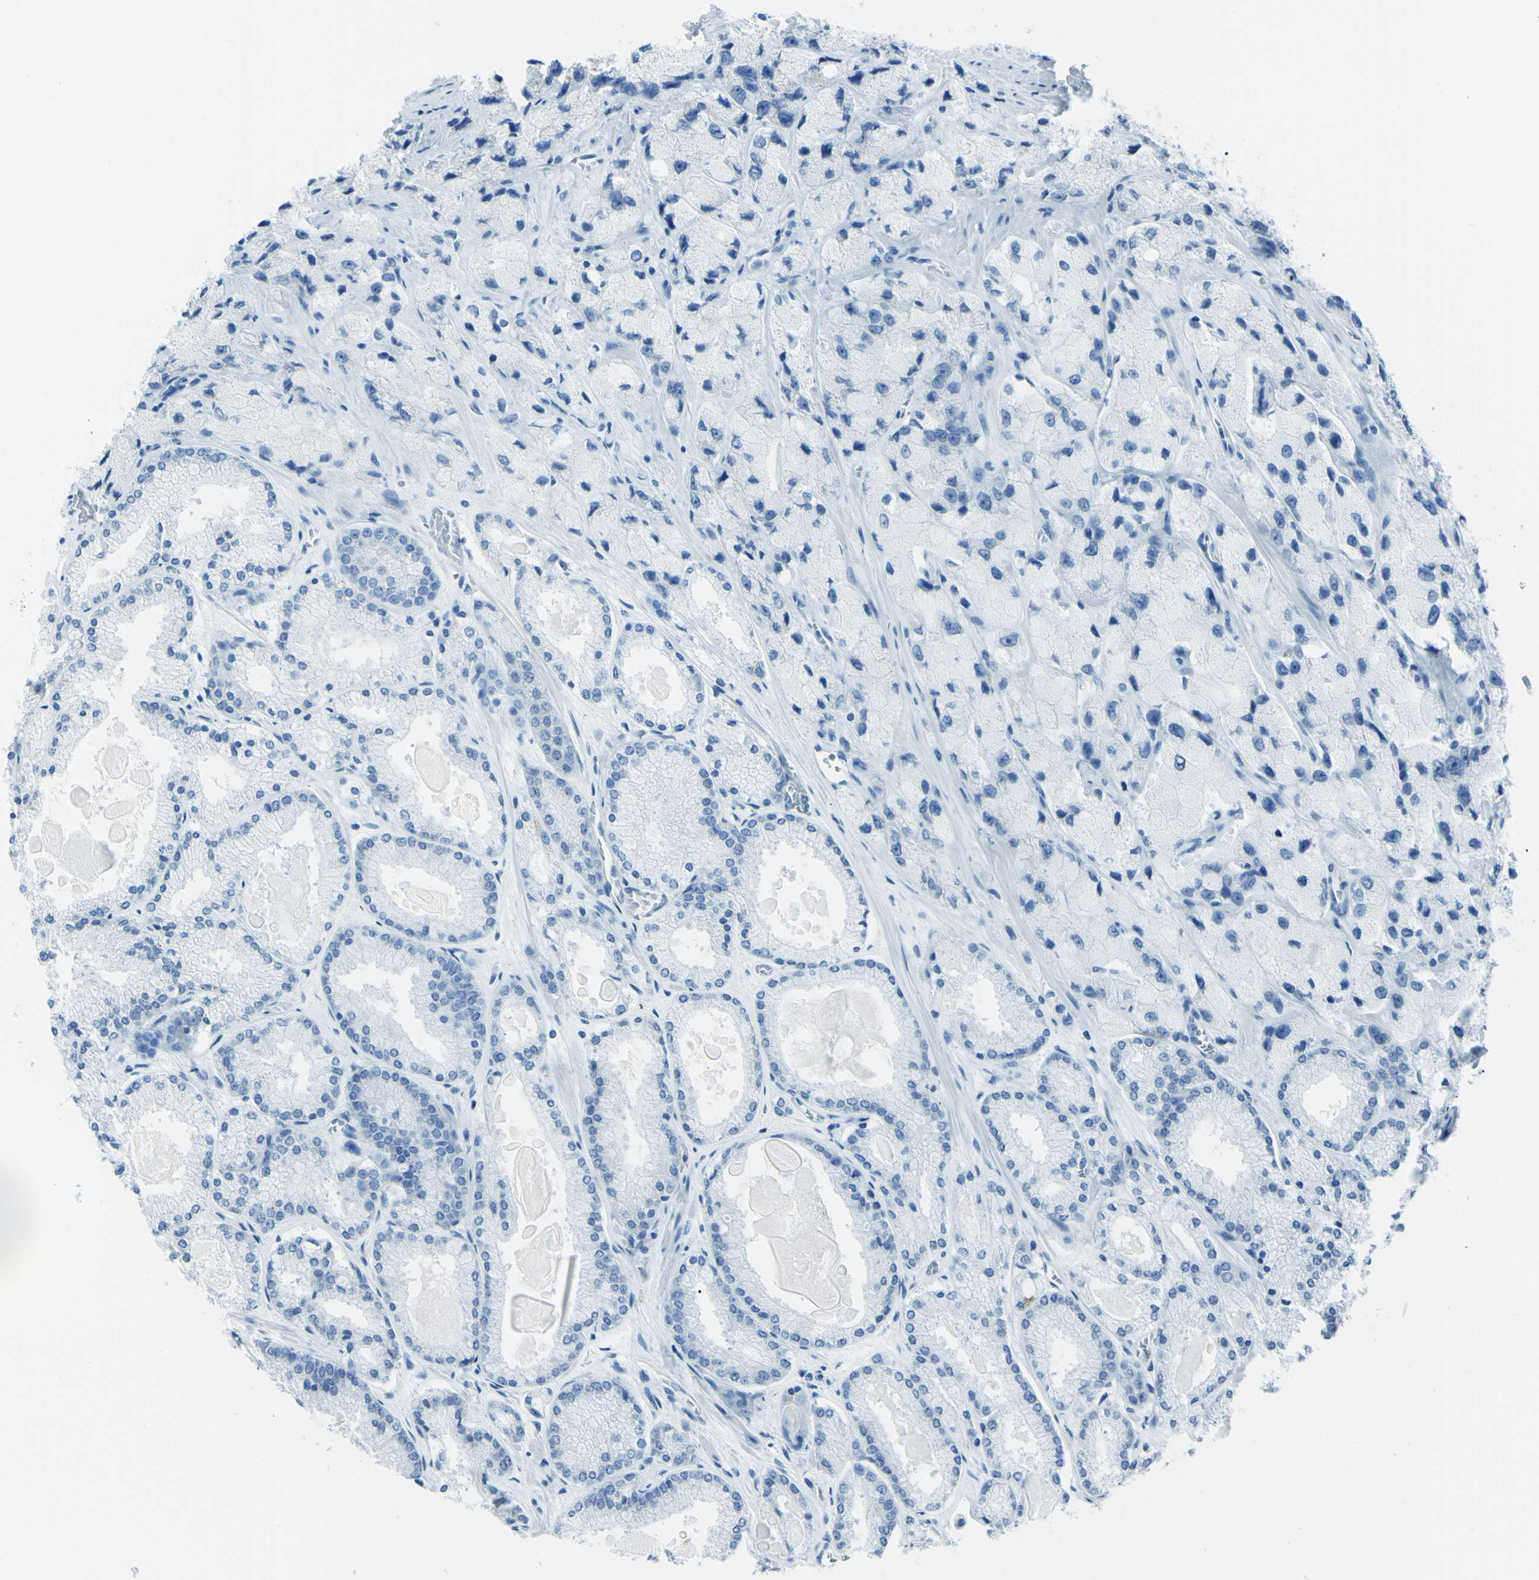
{"staining": {"intensity": "negative", "quantity": "none", "location": "none"}, "tissue": "prostate cancer", "cell_type": "Tumor cells", "image_type": "cancer", "snomed": [{"axis": "morphology", "description": "Adenocarcinoma, High grade"}, {"axis": "topography", "description": "Prostate"}], "caption": "Tumor cells are negative for protein expression in human prostate cancer. The staining is performed using DAB (3,3'-diaminobenzidine) brown chromogen with nuclei counter-stained in using hematoxylin.", "gene": "TFPI2", "patient": {"sex": "male", "age": 58}}